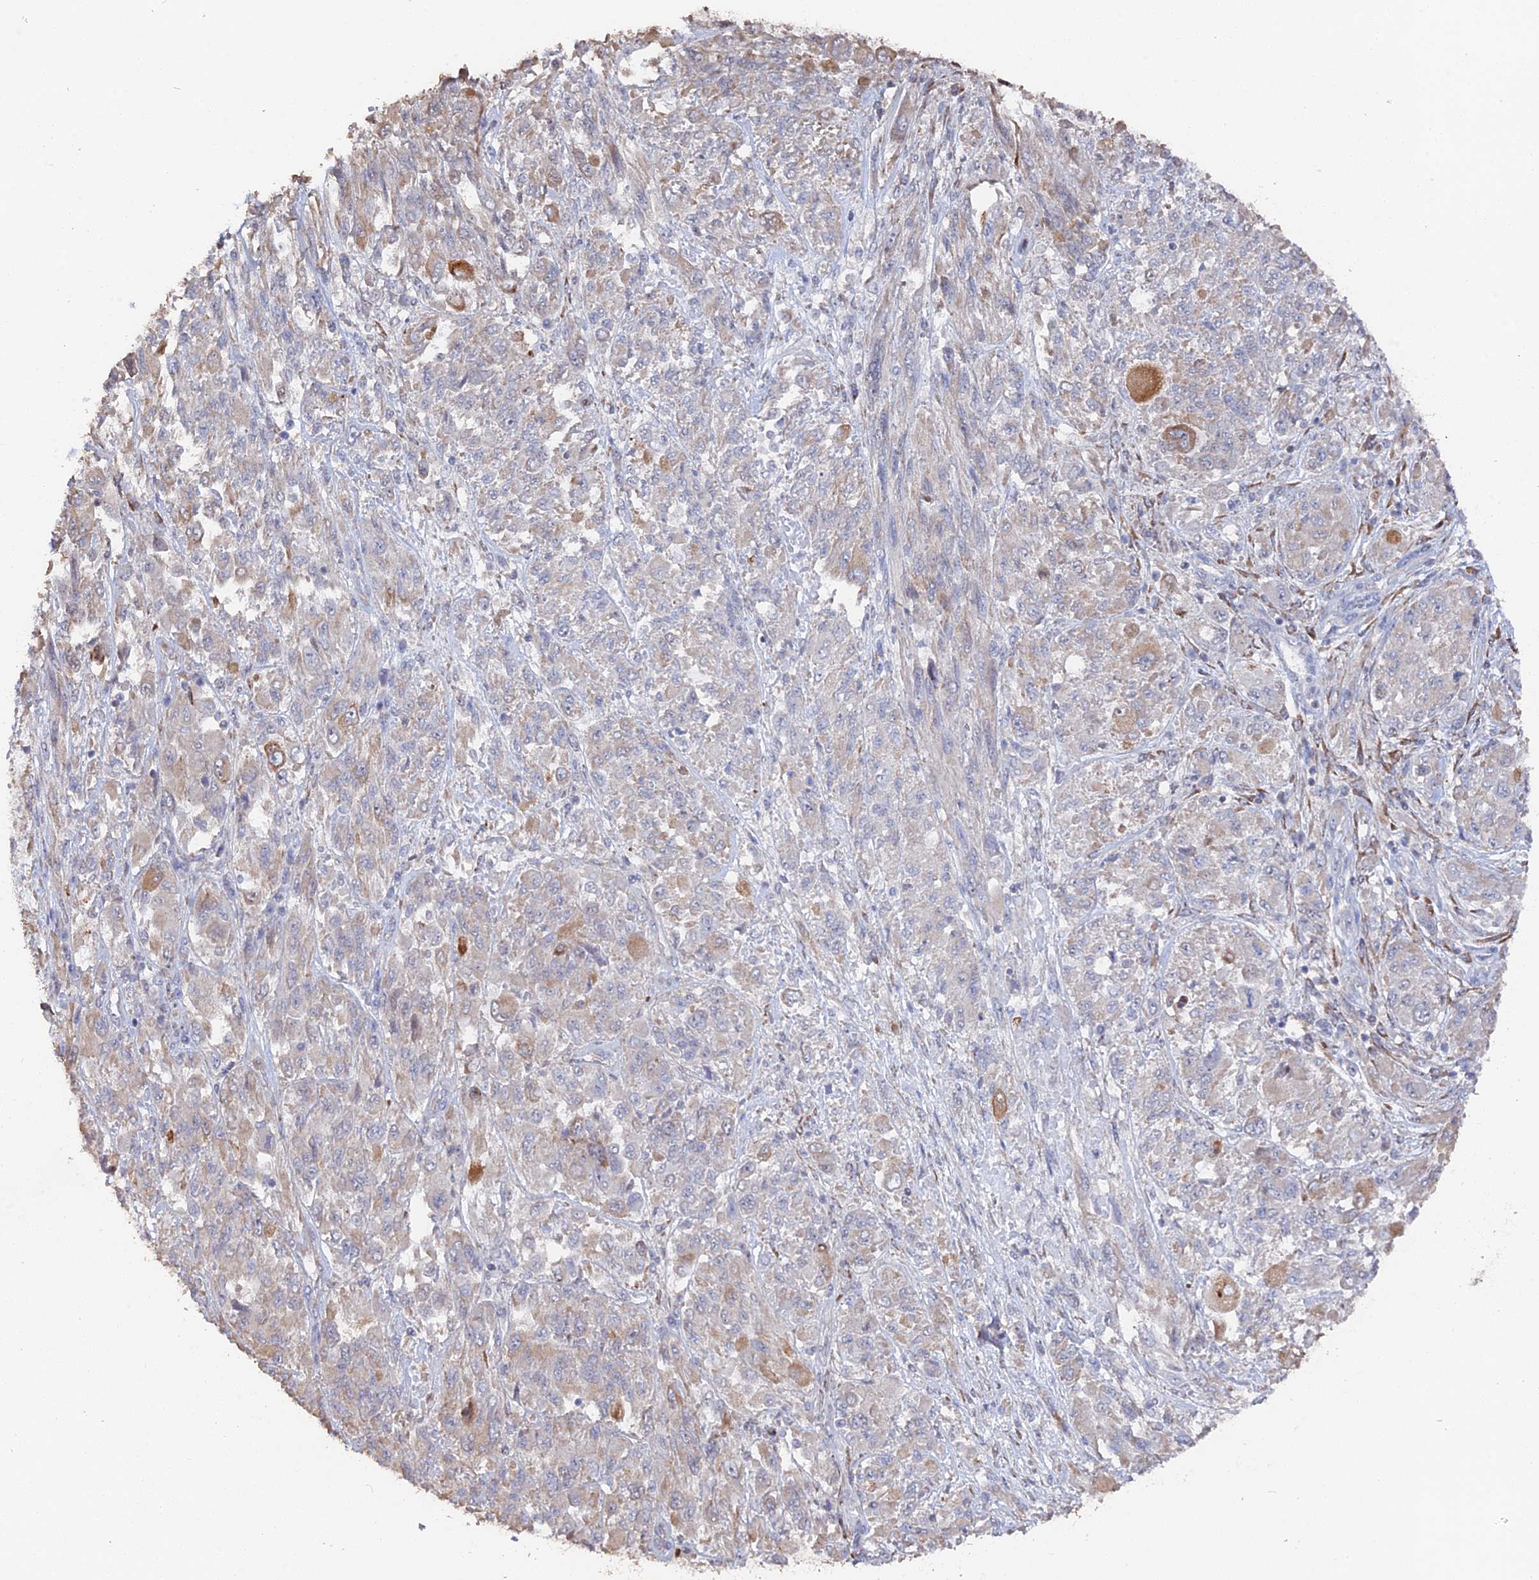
{"staining": {"intensity": "moderate", "quantity": "25%-75%", "location": "cytoplasmic/membranous"}, "tissue": "melanoma", "cell_type": "Tumor cells", "image_type": "cancer", "snomed": [{"axis": "morphology", "description": "Malignant melanoma, NOS"}, {"axis": "topography", "description": "Skin"}], "caption": "Melanoma stained with a brown dye displays moderate cytoplasmic/membranous positive expression in approximately 25%-75% of tumor cells.", "gene": "SEMG2", "patient": {"sex": "female", "age": 91}}